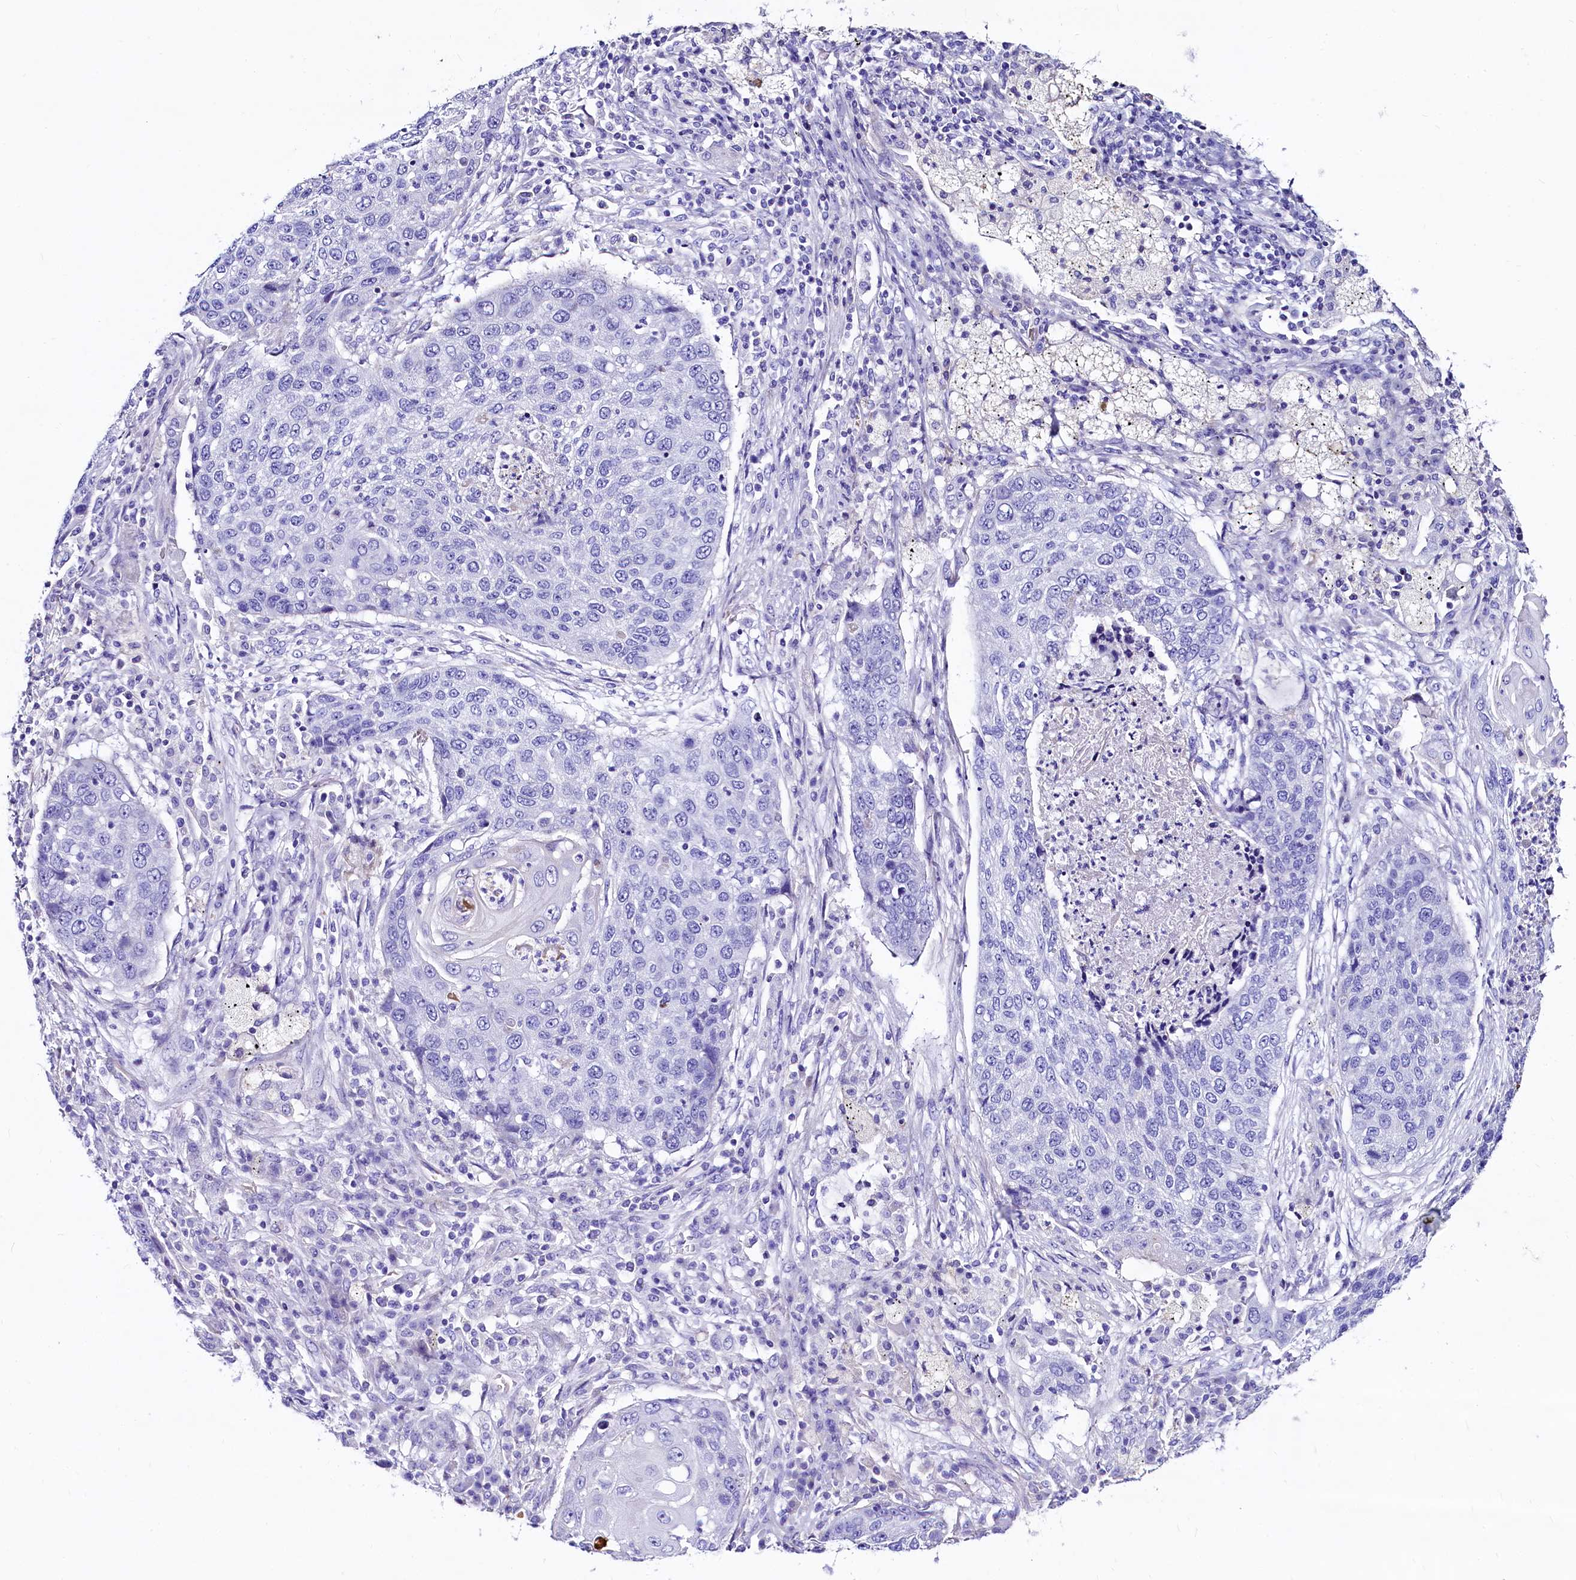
{"staining": {"intensity": "negative", "quantity": "none", "location": "none"}, "tissue": "lung cancer", "cell_type": "Tumor cells", "image_type": "cancer", "snomed": [{"axis": "morphology", "description": "Squamous cell carcinoma, NOS"}, {"axis": "topography", "description": "Lung"}], "caption": "A high-resolution image shows IHC staining of lung cancer (squamous cell carcinoma), which displays no significant expression in tumor cells. (DAB (3,3'-diaminobenzidine) immunohistochemistry (IHC) visualized using brightfield microscopy, high magnification).", "gene": "RBP3", "patient": {"sex": "female", "age": 63}}